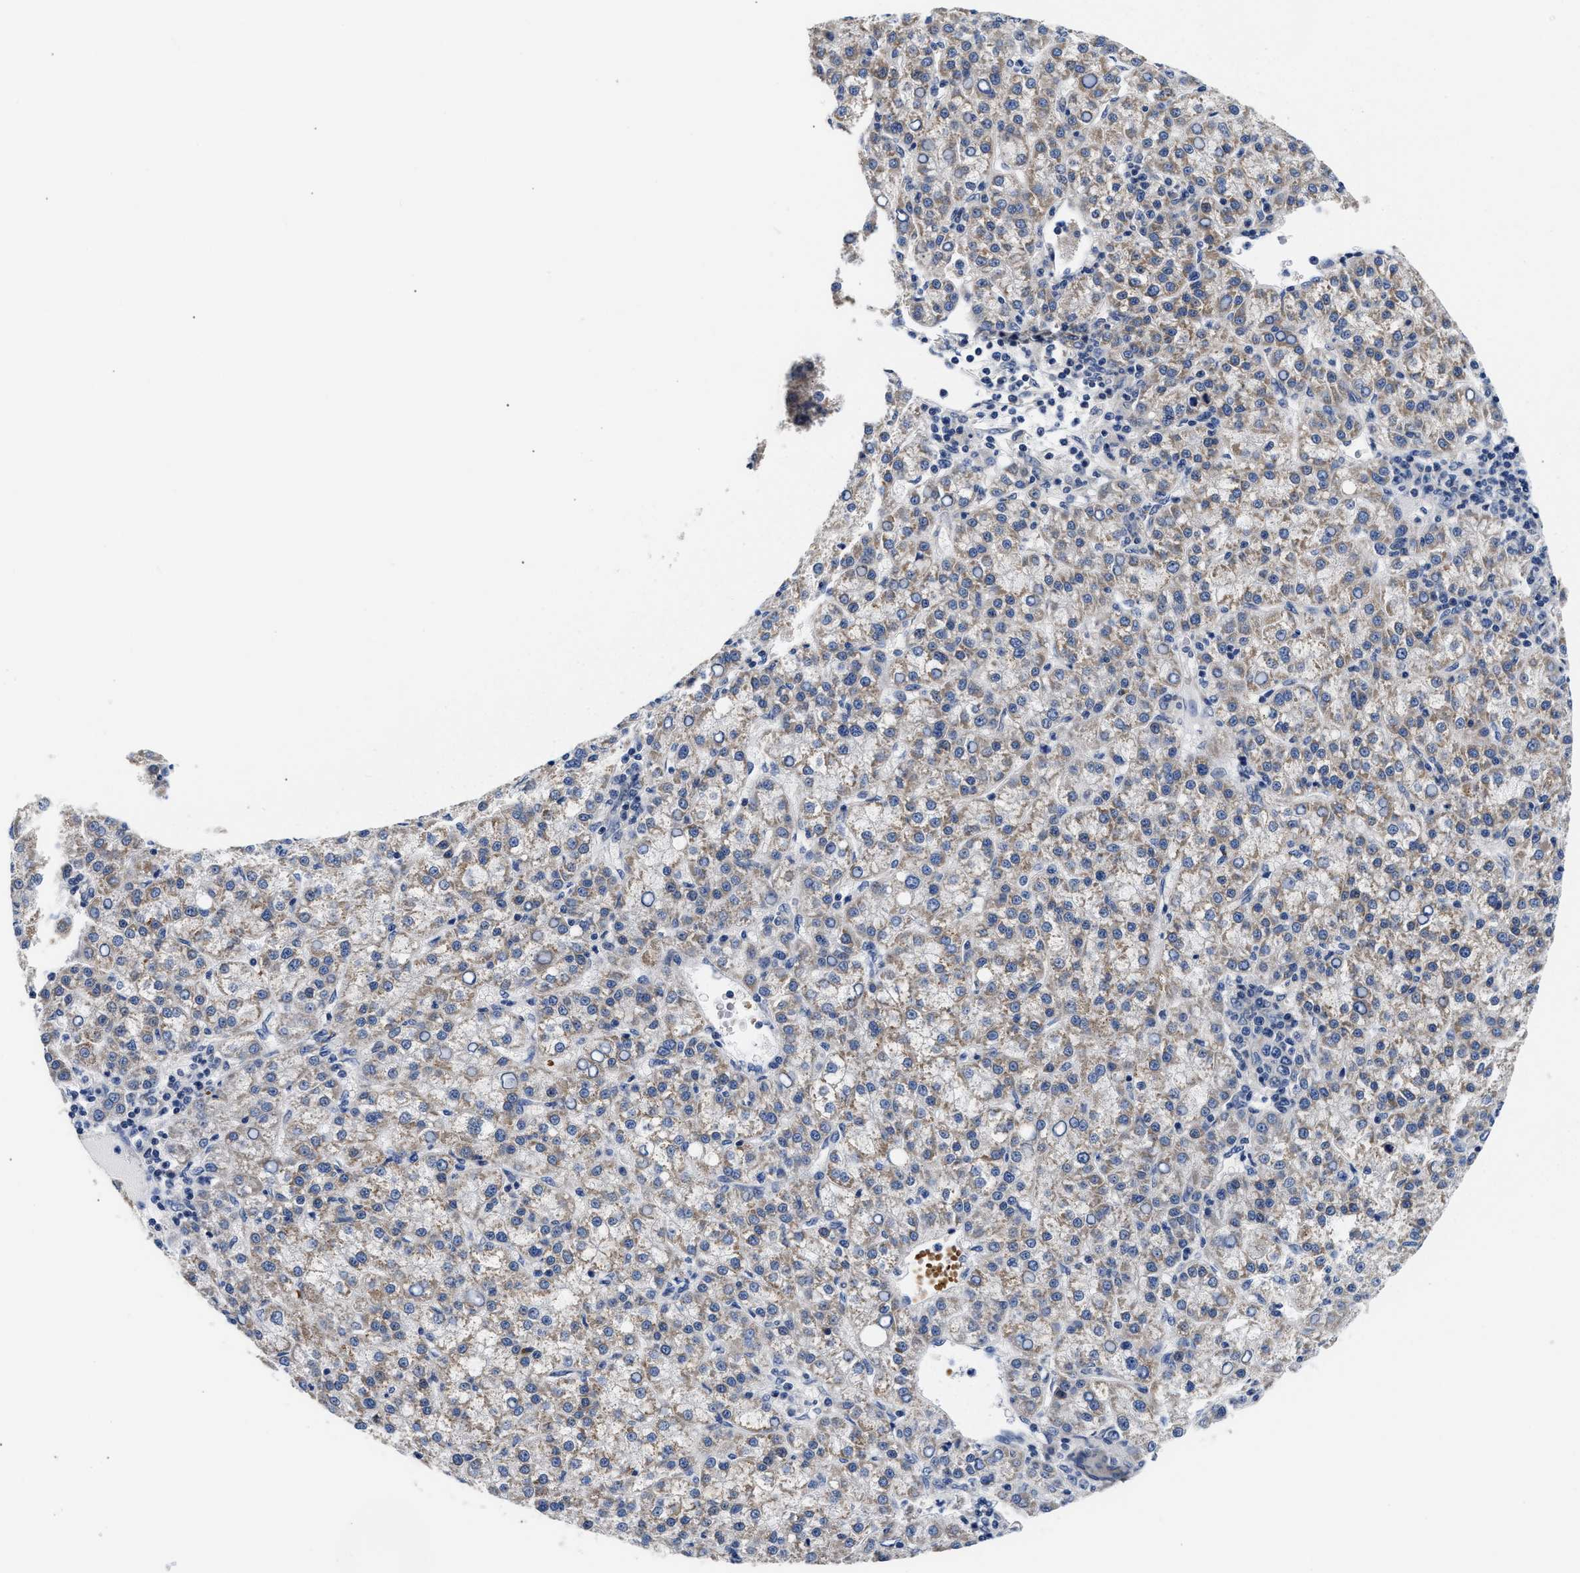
{"staining": {"intensity": "weak", "quantity": ">75%", "location": "cytoplasmic/membranous"}, "tissue": "liver cancer", "cell_type": "Tumor cells", "image_type": "cancer", "snomed": [{"axis": "morphology", "description": "Carcinoma, Hepatocellular, NOS"}, {"axis": "topography", "description": "Liver"}], "caption": "A low amount of weak cytoplasmic/membranous expression is appreciated in about >75% of tumor cells in liver cancer (hepatocellular carcinoma) tissue. (DAB (3,3'-diaminobenzidine) = brown stain, brightfield microscopy at high magnification).", "gene": "RINT1", "patient": {"sex": "female", "age": 58}}